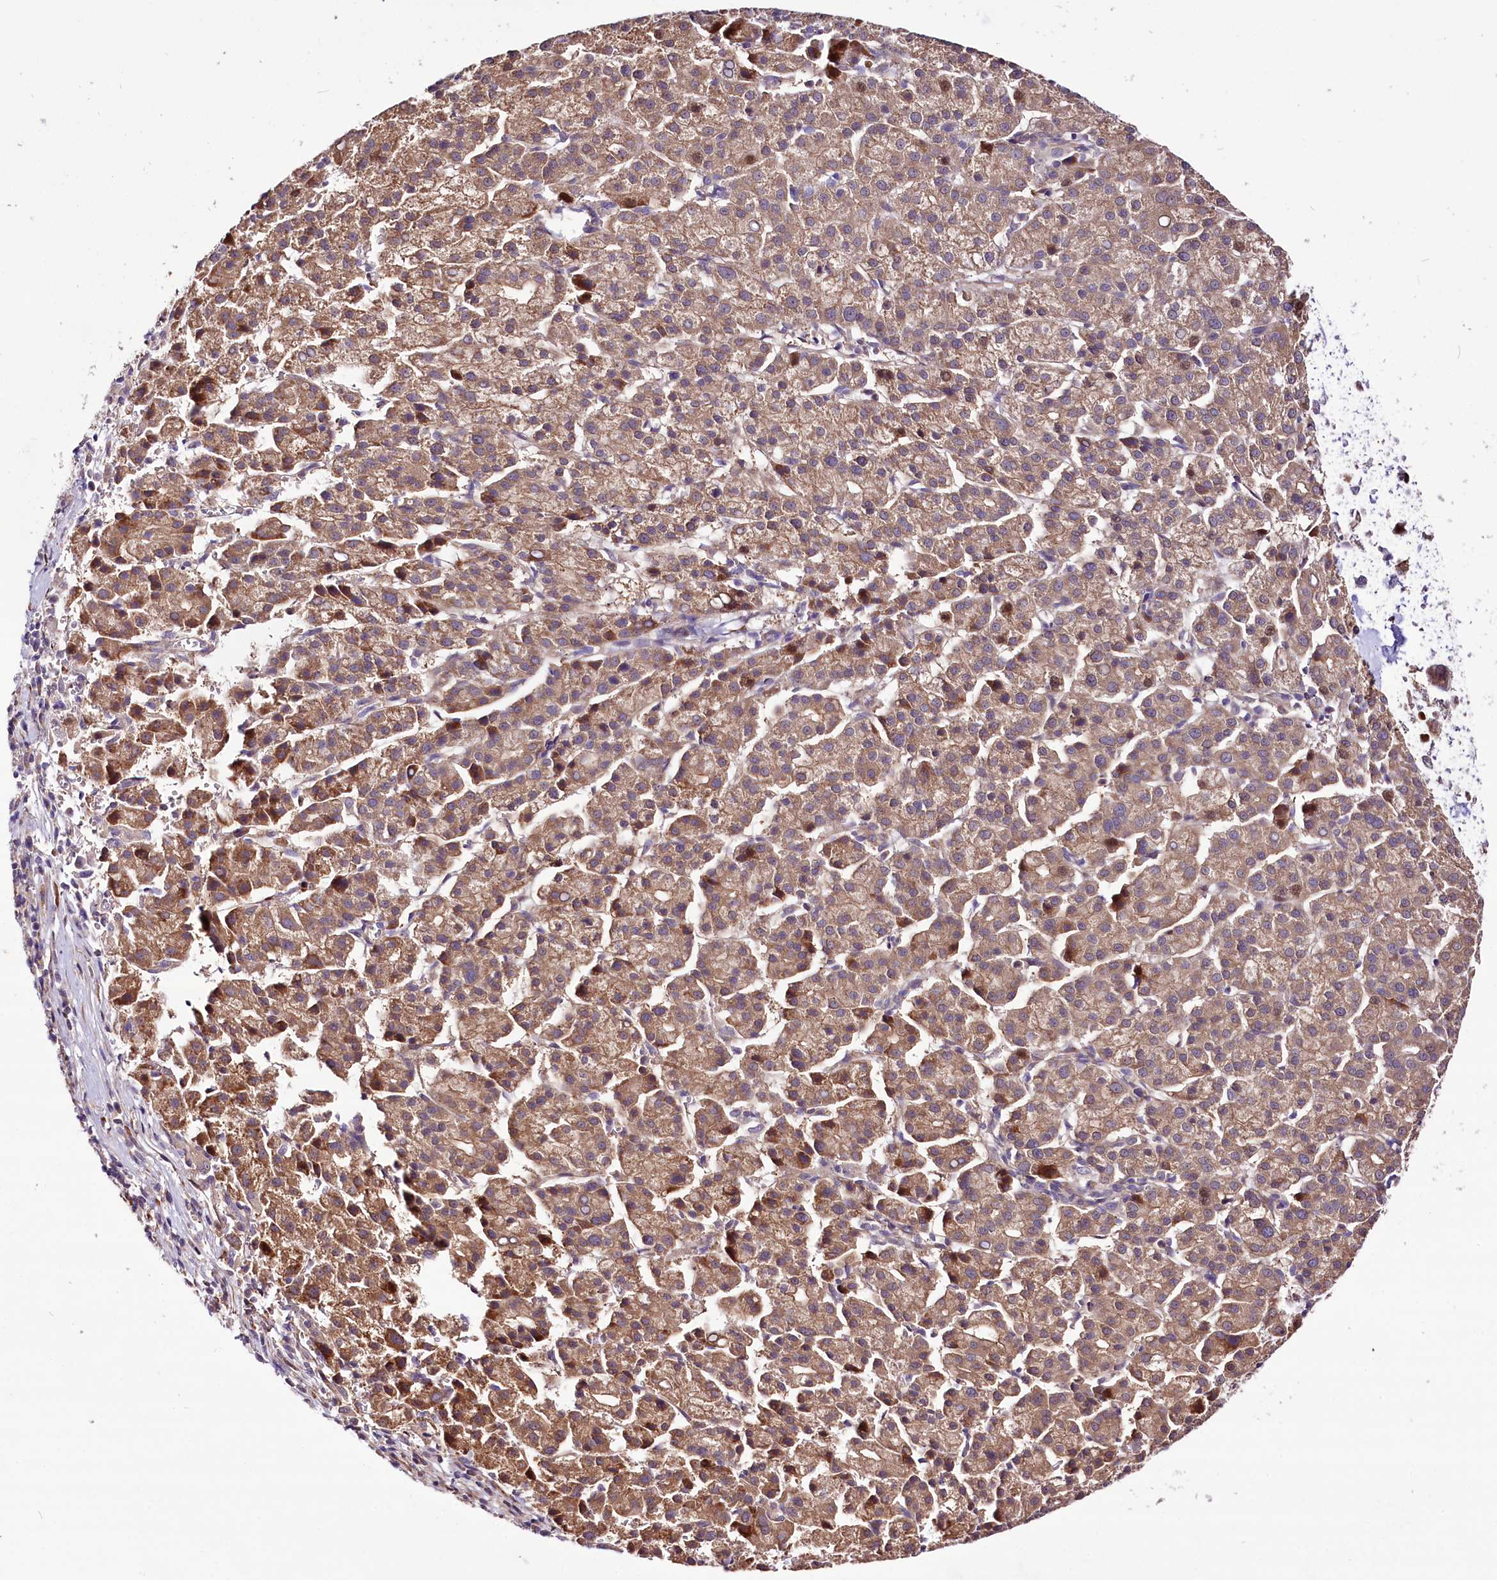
{"staining": {"intensity": "moderate", "quantity": ">75%", "location": "cytoplasmic/membranous"}, "tissue": "liver cancer", "cell_type": "Tumor cells", "image_type": "cancer", "snomed": [{"axis": "morphology", "description": "Carcinoma, Hepatocellular, NOS"}, {"axis": "topography", "description": "Liver"}], "caption": "Immunohistochemistry (IHC) staining of hepatocellular carcinoma (liver), which reveals medium levels of moderate cytoplasmic/membranous staining in approximately >75% of tumor cells indicating moderate cytoplasmic/membranous protein positivity. The staining was performed using DAB (brown) for protein detection and nuclei were counterstained in hematoxylin (blue).", "gene": "CUTC", "patient": {"sex": "female", "age": 58}}